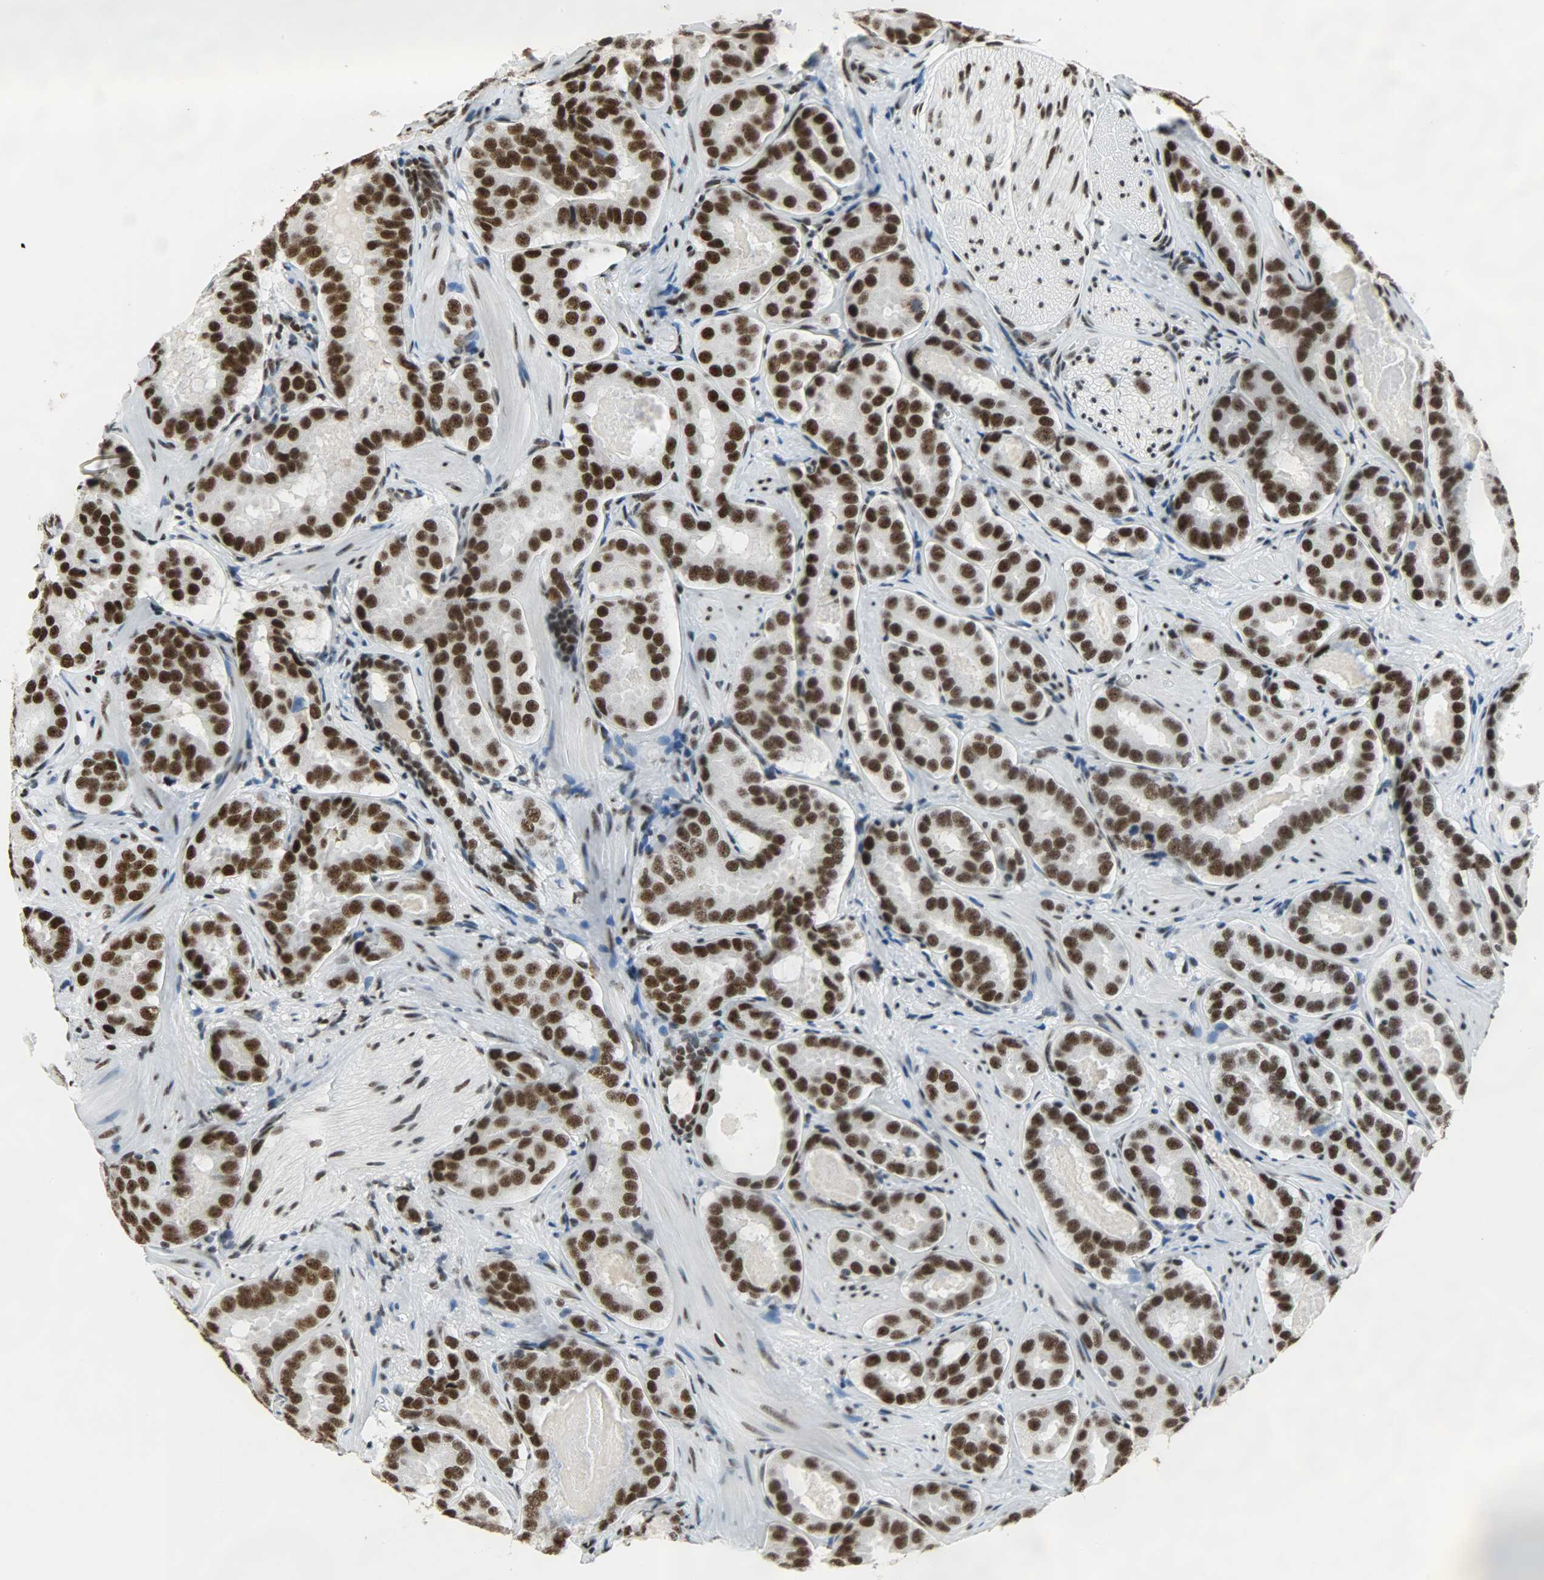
{"staining": {"intensity": "strong", "quantity": ">75%", "location": "nuclear"}, "tissue": "prostate cancer", "cell_type": "Tumor cells", "image_type": "cancer", "snomed": [{"axis": "morphology", "description": "Adenocarcinoma, Low grade"}, {"axis": "topography", "description": "Prostate"}], "caption": "The immunohistochemical stain labels strong nuclear staining in tumor cells of prostate low-grade adenocarcinoma tissue.", "gene": "SNRPA", "patient": {"sex": "male", "age": 59}}